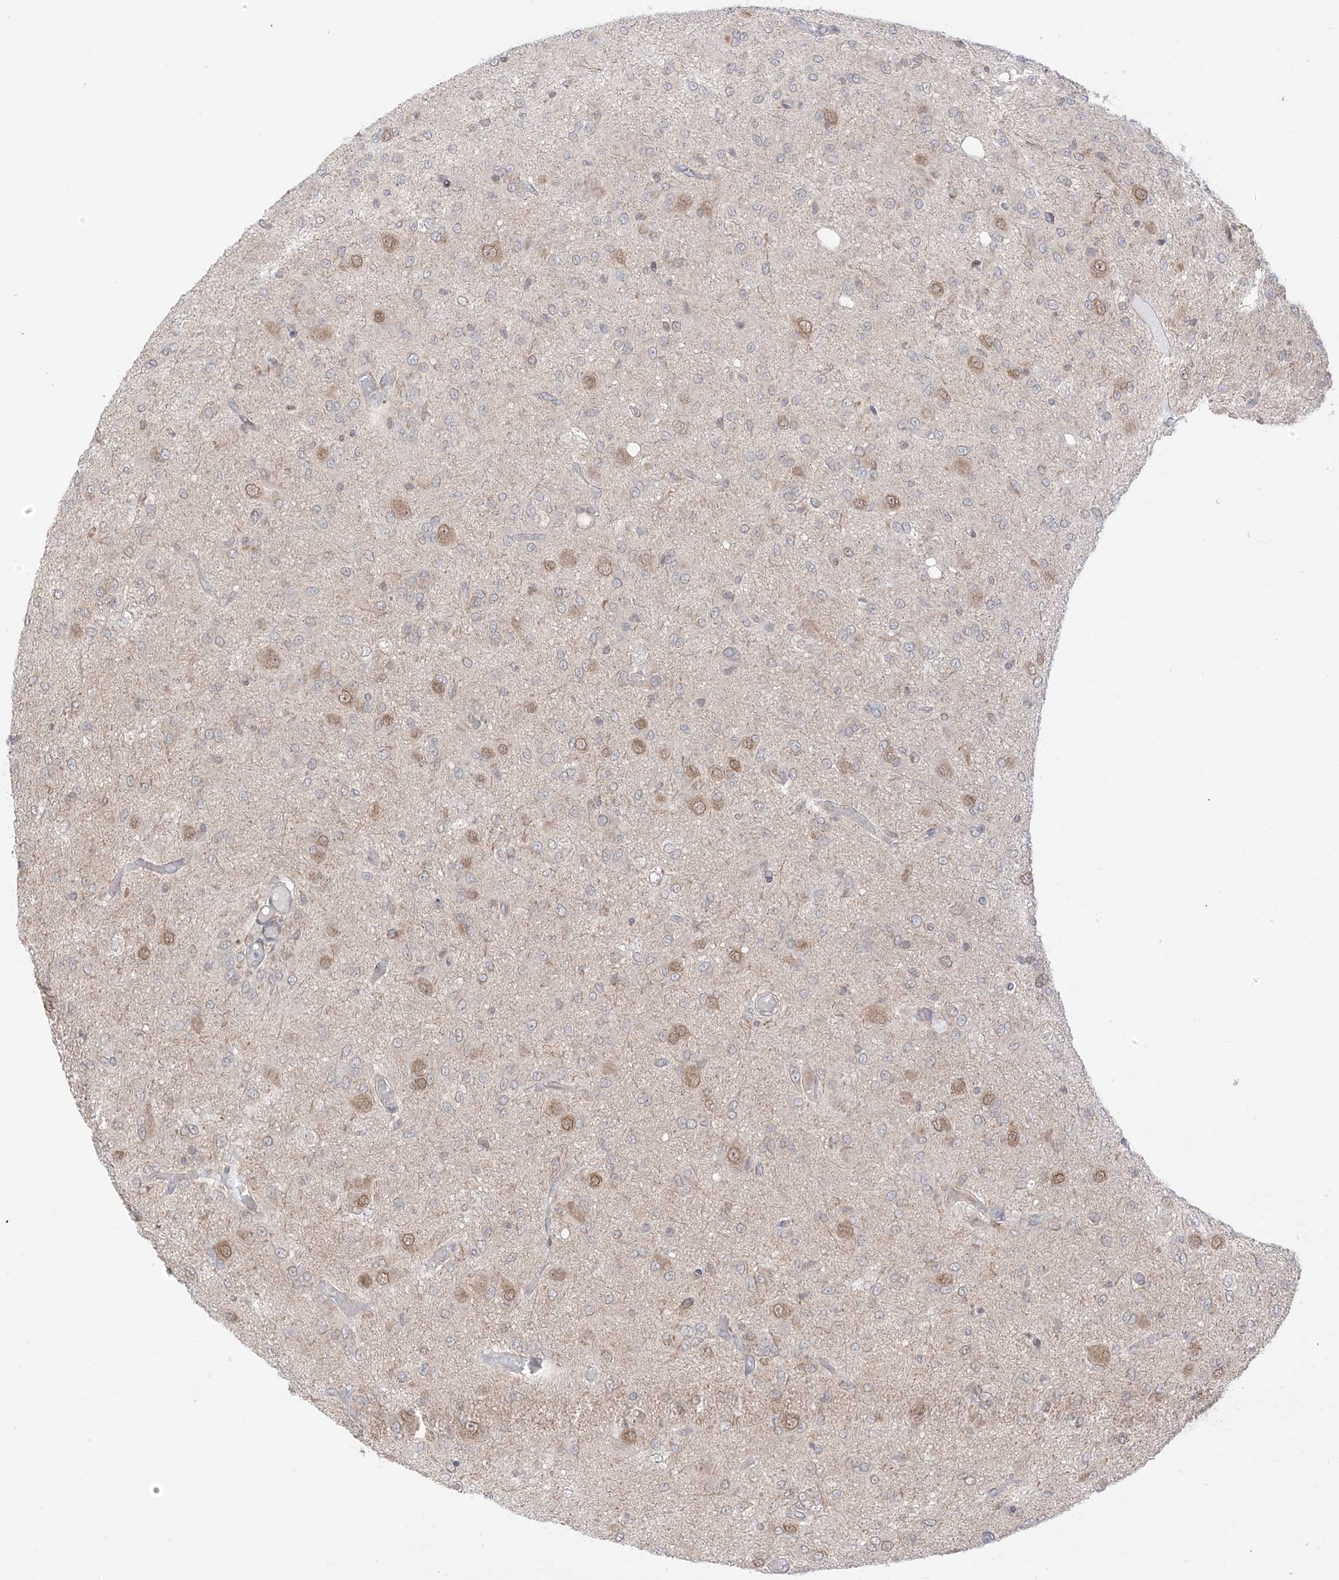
{"staining": {"intensity": "weak", "quantity": "<25%", "location": "nuclear"}, "tissue": "glioma", "cell_type": "Tumor cells", "image_type": "cancer", "snomed": [{"axis": "morphology", "description": "Glioma, malignant, High grade"}, {"axis": "topography", "description": "Brain"}], "caption": "High magnification brightfield microscopy of malignant high-grade glioma stained with DAB (brown) and counterstained with hematoxylin (blue): tumor cells show no significant positivity.", "gene": "UBE2E2", "patient": {"sex": "female", "age": 59}}